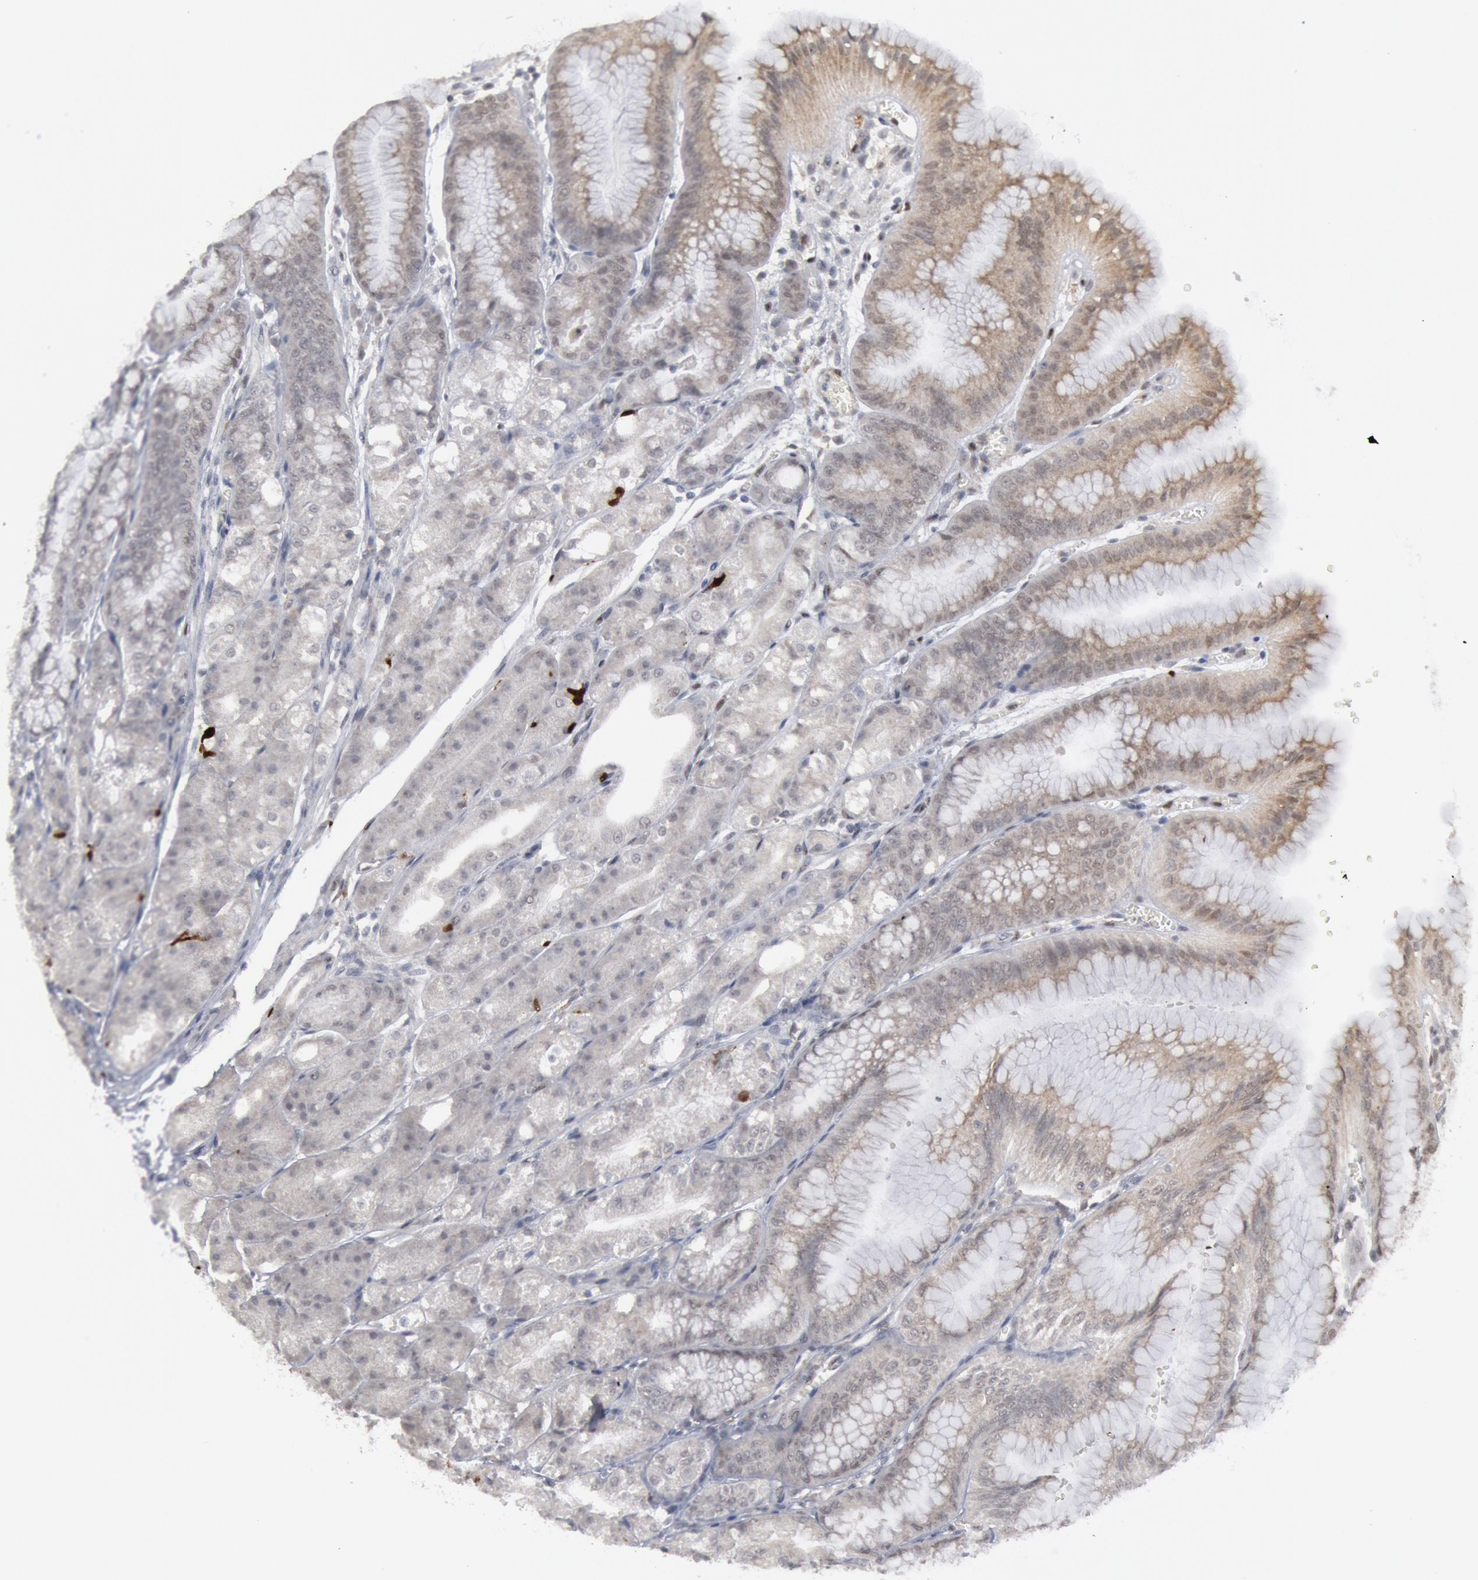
{"staining": {"intensity": "negative", "quantity": "none", "location": "none"}, "tissue": "stomach", "cell_type": "Glandular cells", "image_type": "normal", "snomed": [{"axis": "morphology", "description": "Normal tissue, NOS"}, {"axis": "topography", "description": "Stomach, lower"}], "caption": "Glandular cells are negative for brown protein staining in unremarkable stomach. Brightfield microscopy of immunohistochemistry stained with DAB (brown) and hematoxylin (blue), captured at high magnification.", "gene": "FOXO1", "patient": {"sex": "male", "age": 71}}